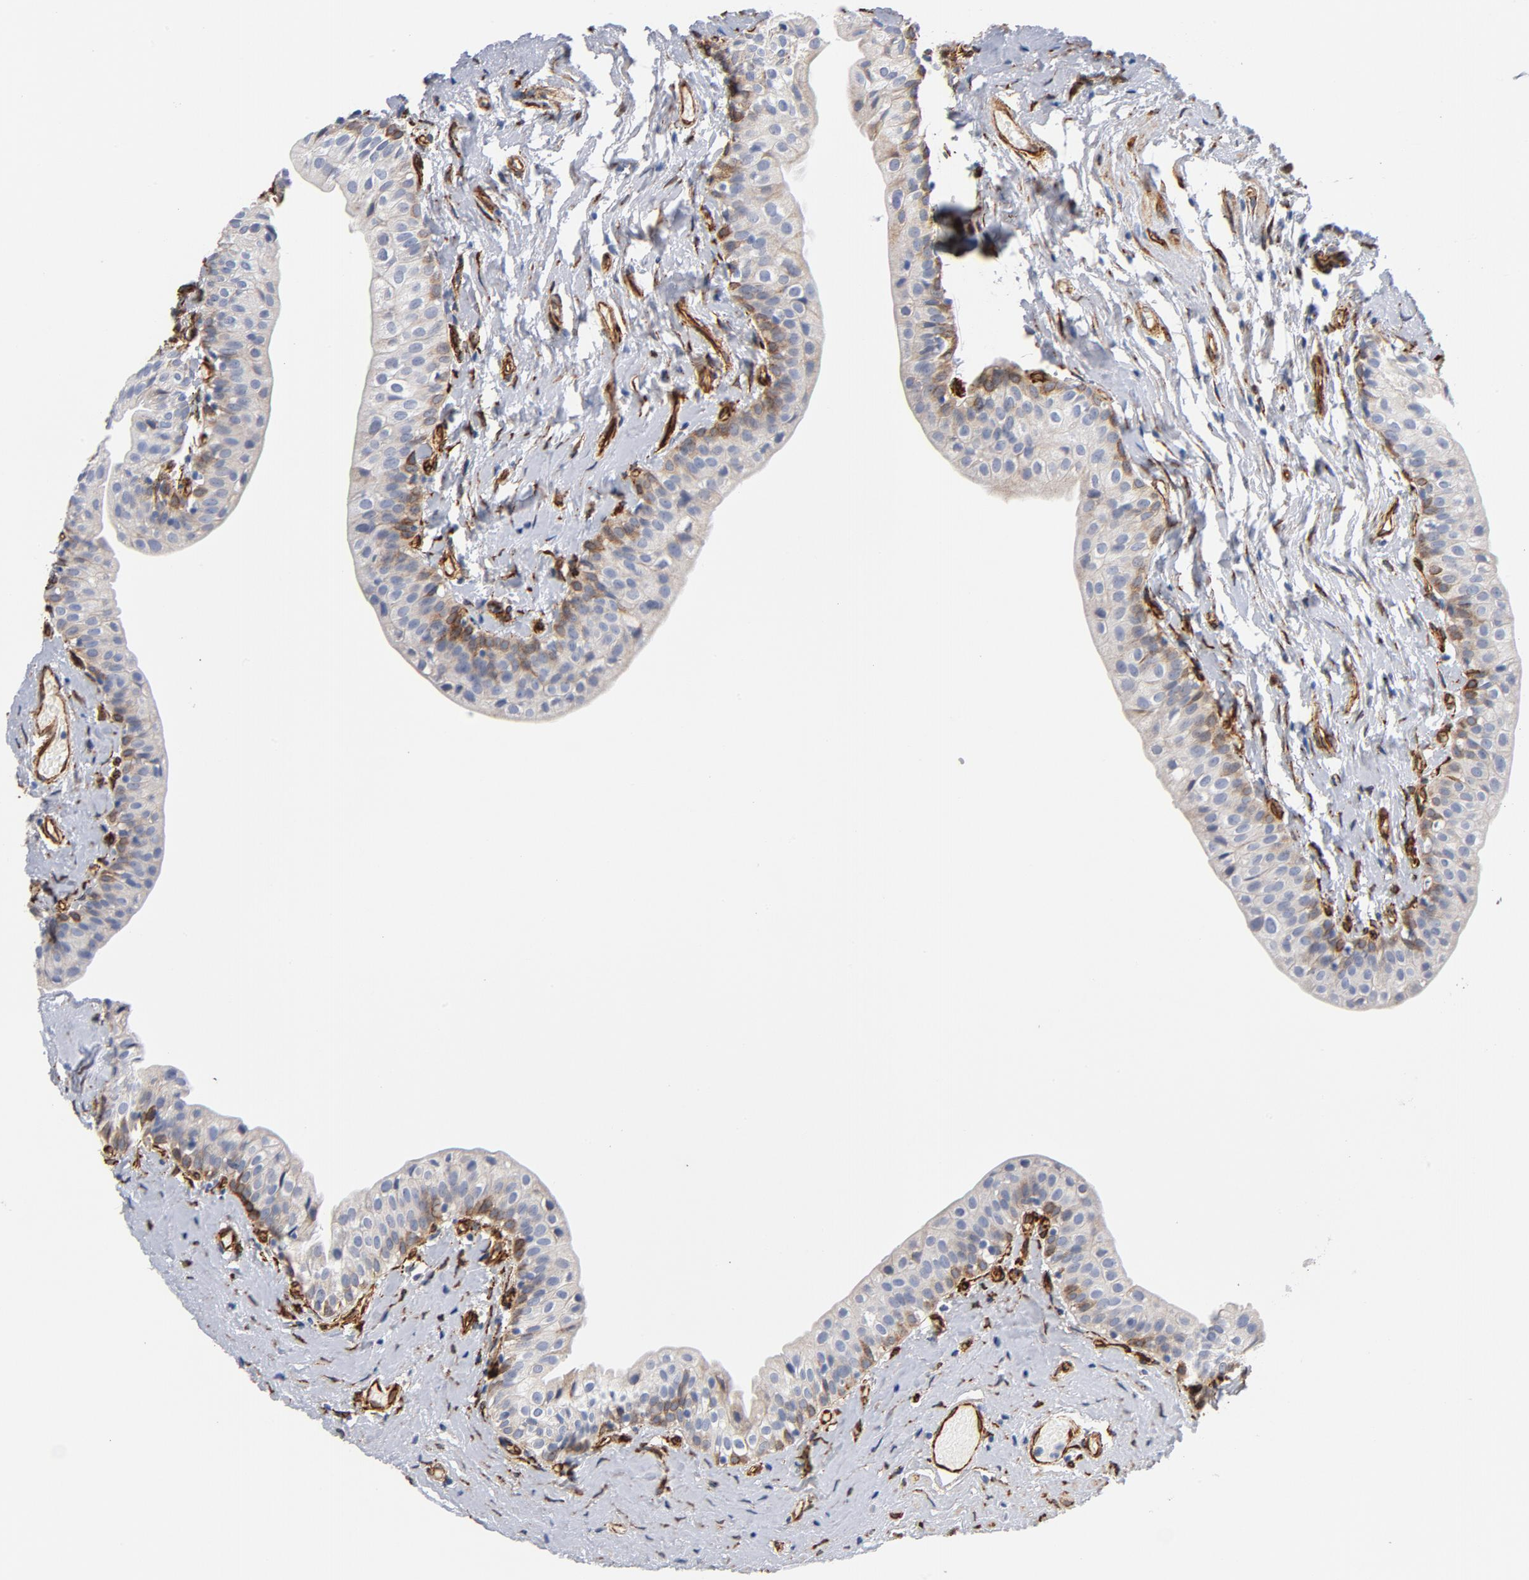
{"staining": {"intensity": "weak", "quantity": "<25%", "location": "cytoplasmic/membranous"}, "tissue": "urinary bladder", "cell_type": "Urothelial cells", "image_type": "normal", "snomed": [{"axis": "morphology", "description": "Normal tissue, NOS"}, {"axis": "topography", "description": "Urinary bladder"}], "caption": "High power microscopy image of an immunohistochemistry histopathology image of unremarkable urinary bladder, revealing no significant positivity in urothelial cells. Brightfield microscopy of immunohistochemistry (IHC) stained with DAB (brown) and hematoxylin (blue), captured at high magnification.", "gene": "SERPINH1", "patient": {"sex": "male", "age": 59}}